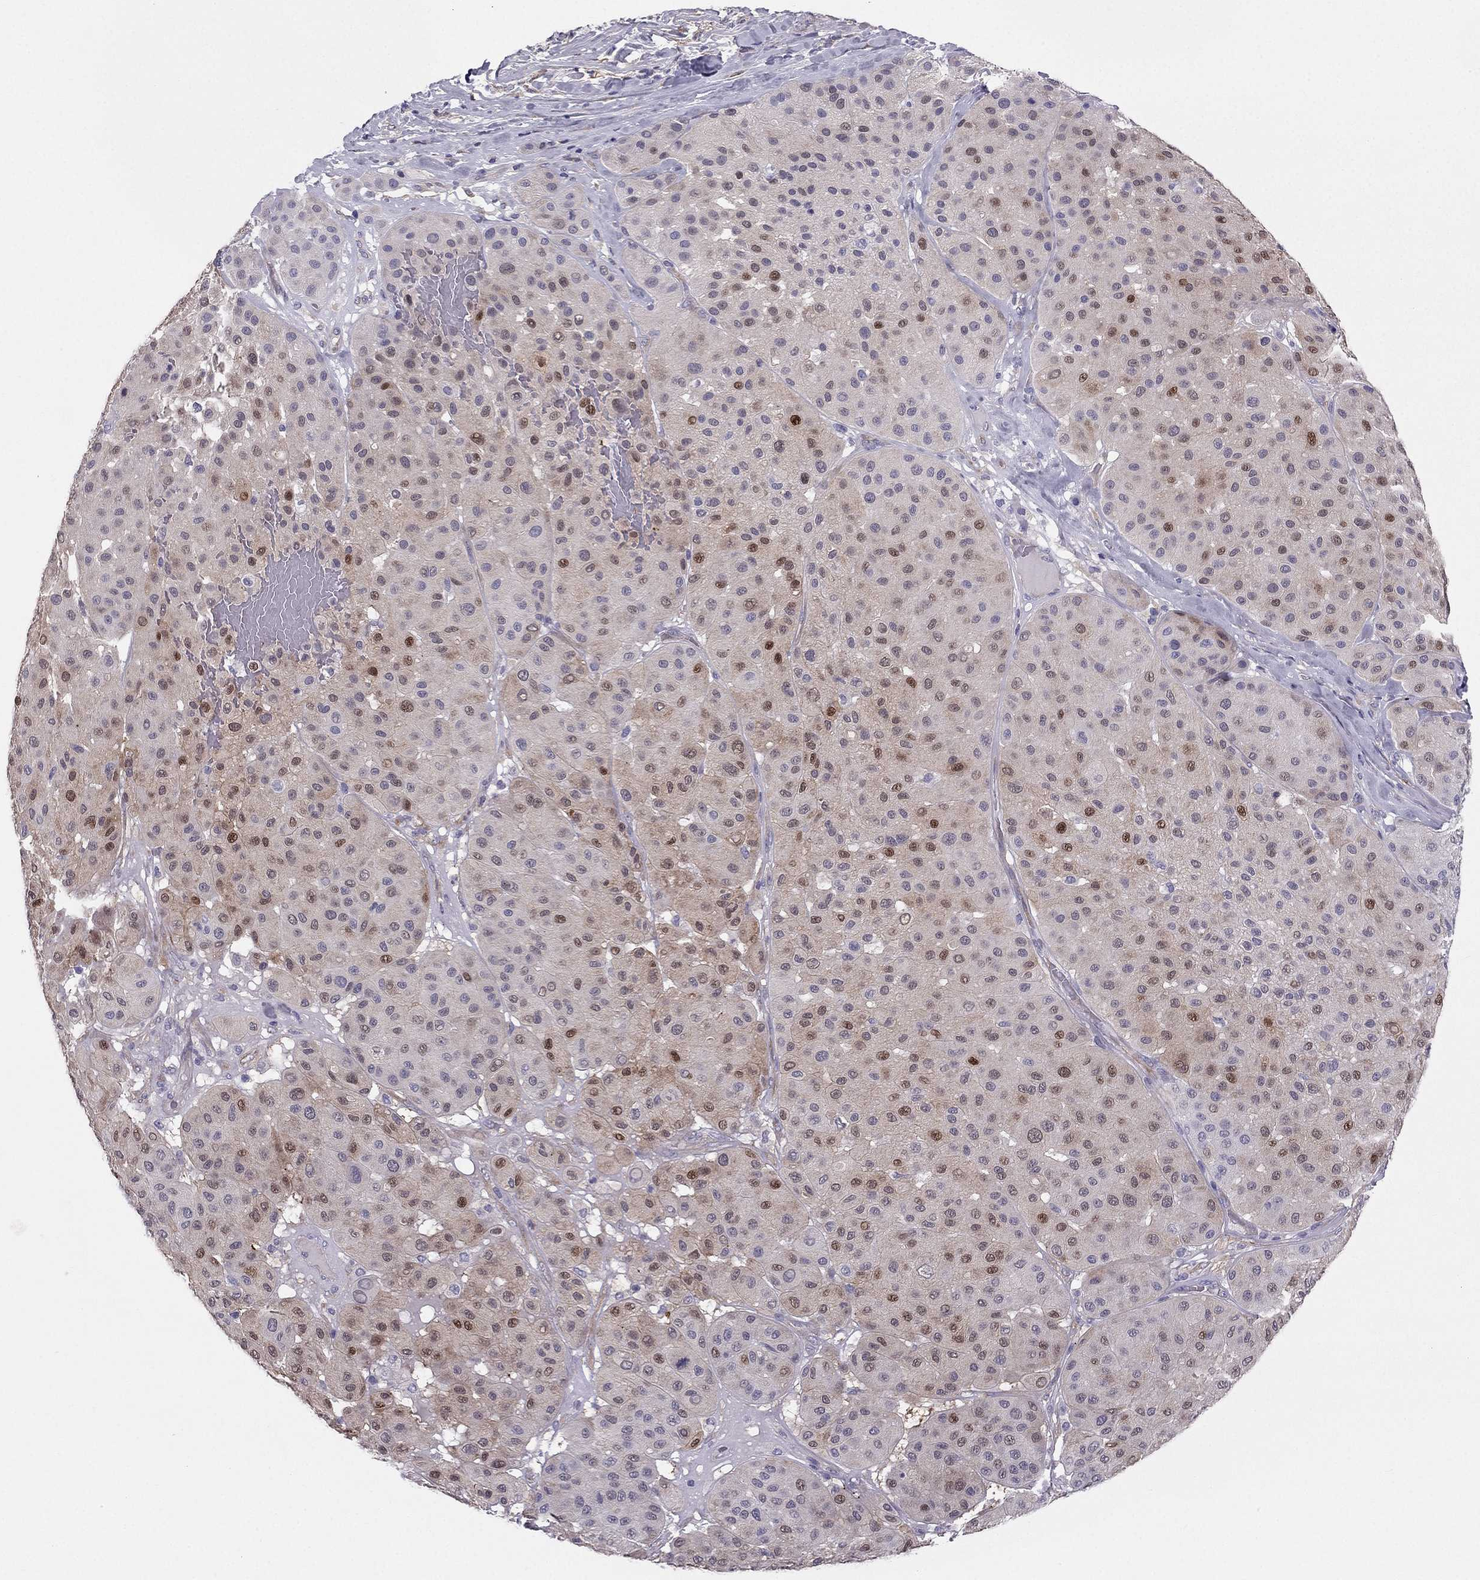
{"staining": {"intensity": "moderate", "quantity": "<25%", "location": "nuclear"}, "tissue": "melanoma", "cell_type": "Tumor cells", "image_type": "cancer", "snomed": [{"axis": "morphology", "description": "Malignant melanoma, Metastatic site"}, {"axis": "topography", "description": "Smooth muscle"}], "caption": "Immunohistochemistry image of human melanoma stained for a protein (brown), which reveals low levels of moderate nuclear expression in about <25% of tumor cells.", "gene": "SYT5", "patient": {"sex": "male", "age": 41}}